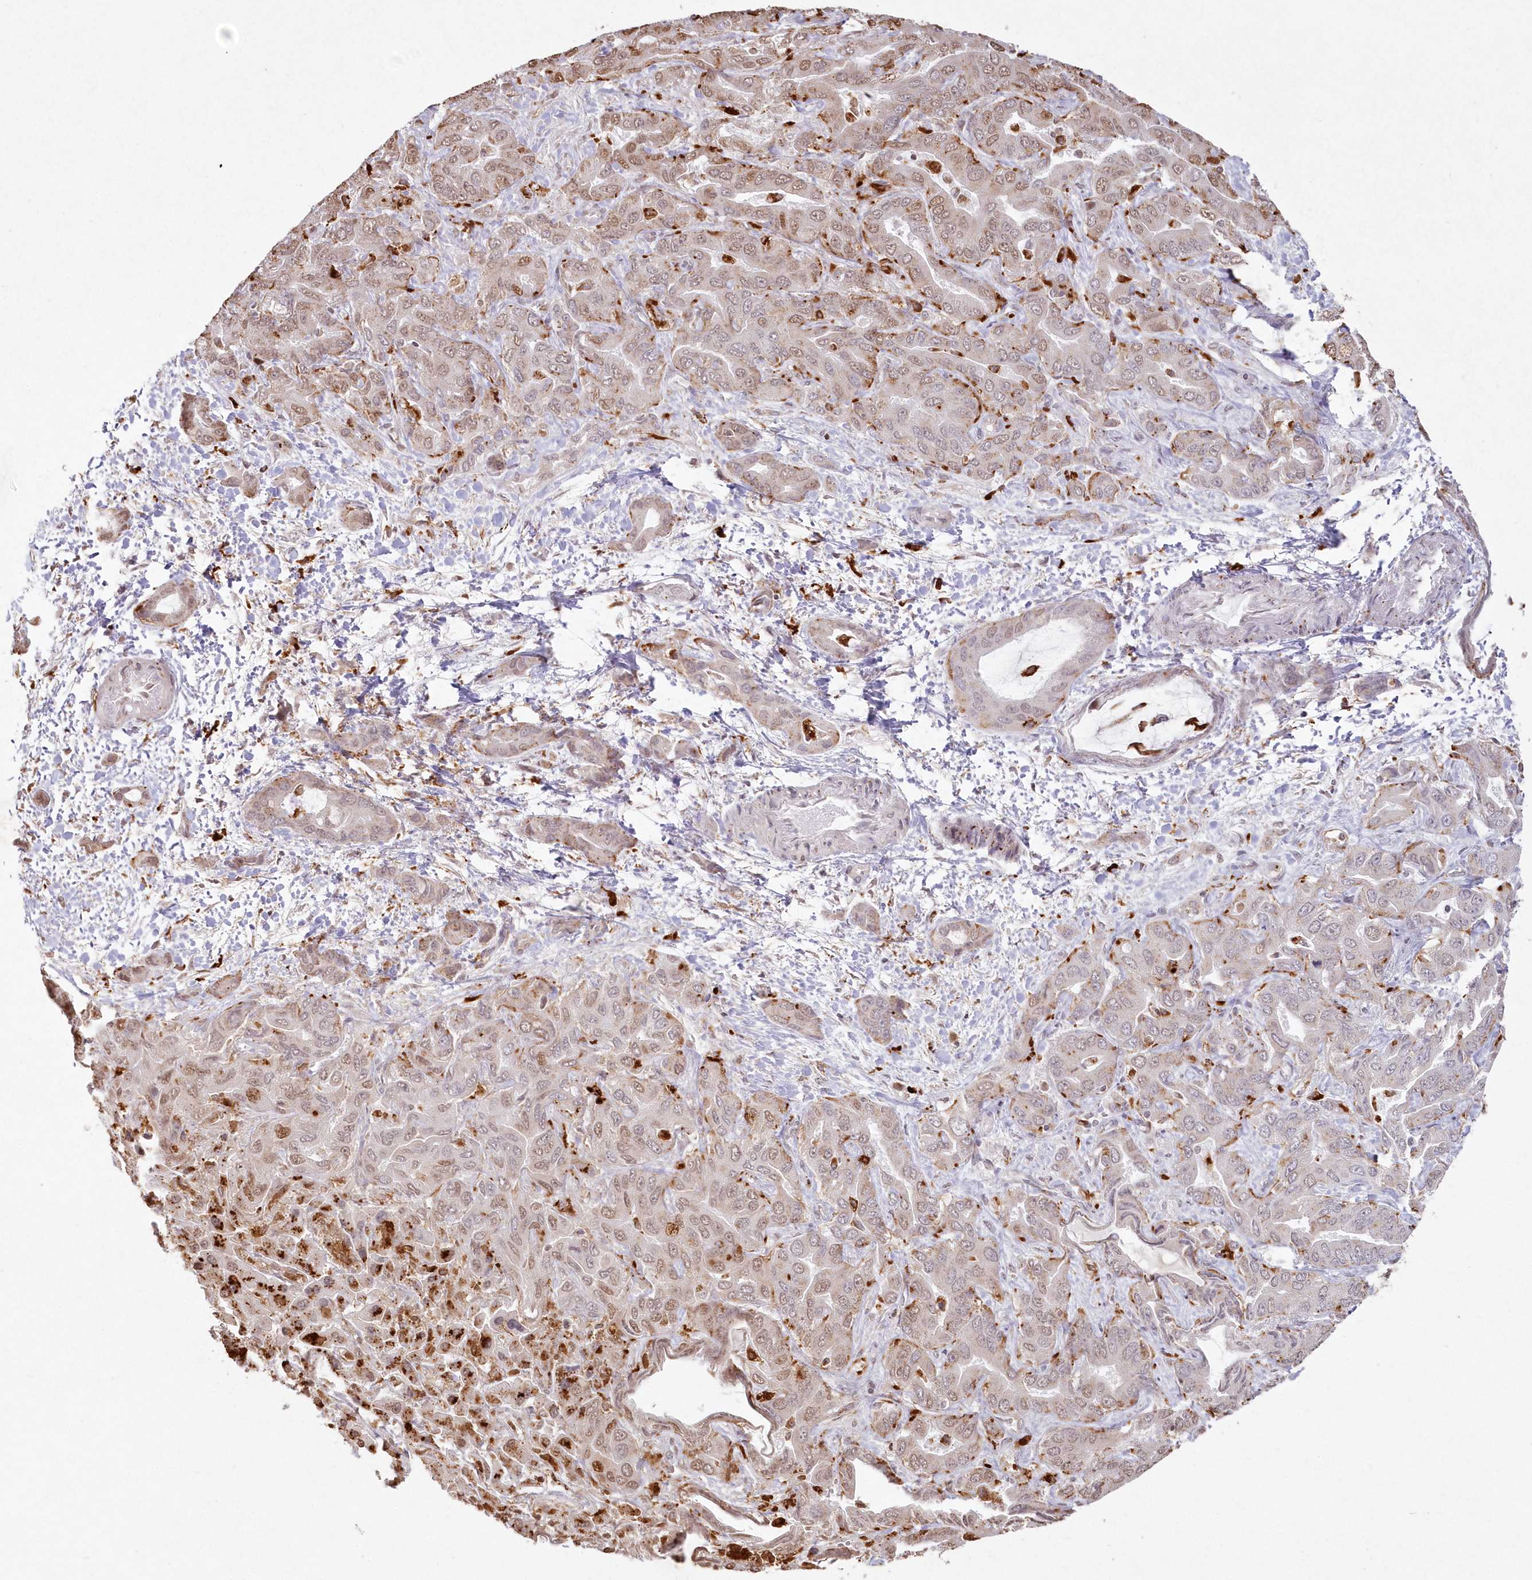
{"staining": {"intensity": "moderate", "quantity": "25%-75%", "location": "cytoplasmic/membranous,nuclear"}, "tissue": "liver cancer", "cell_type": "Tumor cells", "image_type": "cancer", "snomed": [{"axis": "morphology", "description": "Cholangiocarcinoma"}, {"axis": "topography", "description": "Liver"}], "caption": "Moderate cytoplasmic/membranous and nuclear protein positivity is identified in approximately 25%-75% of tumor cells in liver cancer (cholangiocarcinoma). The protein is stained brown, and the nuclei are stained in blue (DAB (3,3'-diaminobenzidine) IHC with brightfield microscopy, high magnification).", "gene": "ARSB", "patient": {"sex": "female", "age": 52}}